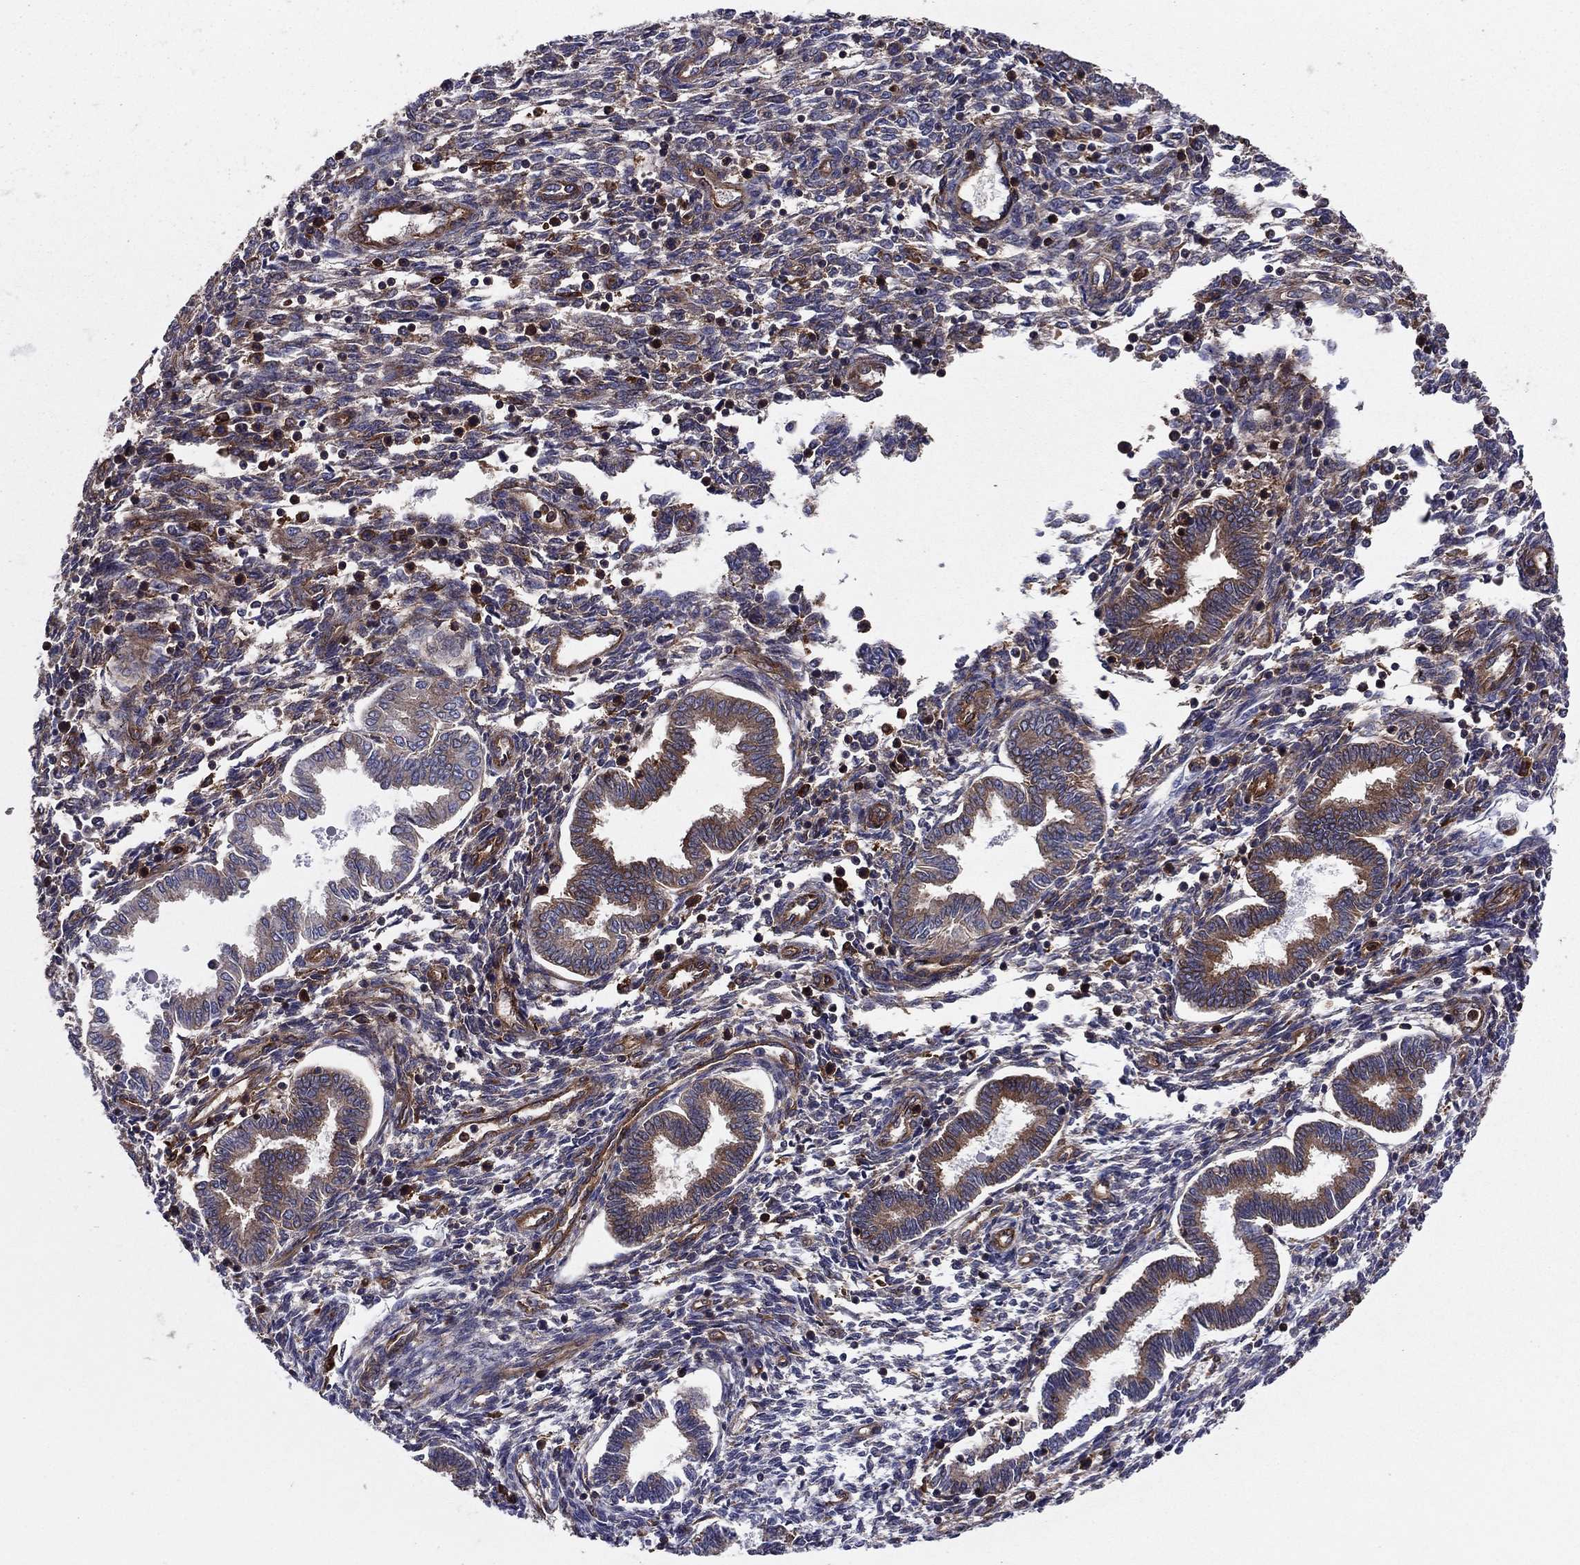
{"staining": {"intensity": "moderate", "quantity": "<25%", "location": "cytoplasmic/membranous"}, "tissue": "endometrium", "cell_type": "Cells in endometrial stroma", "image_type": "normal", "snomed": [{"axis": "morphology", "description": "Normal tissue, NOS"}, {"axis": "topography", "description": "Endometrium"}], "caption": "Cells in endometrial stroma show moderate cytoplasmic/membranous staining in about <25% of cells in benign endometrium.", "gene": "EHBP1L1", "patient": {"sex": "female", "age": 42}}